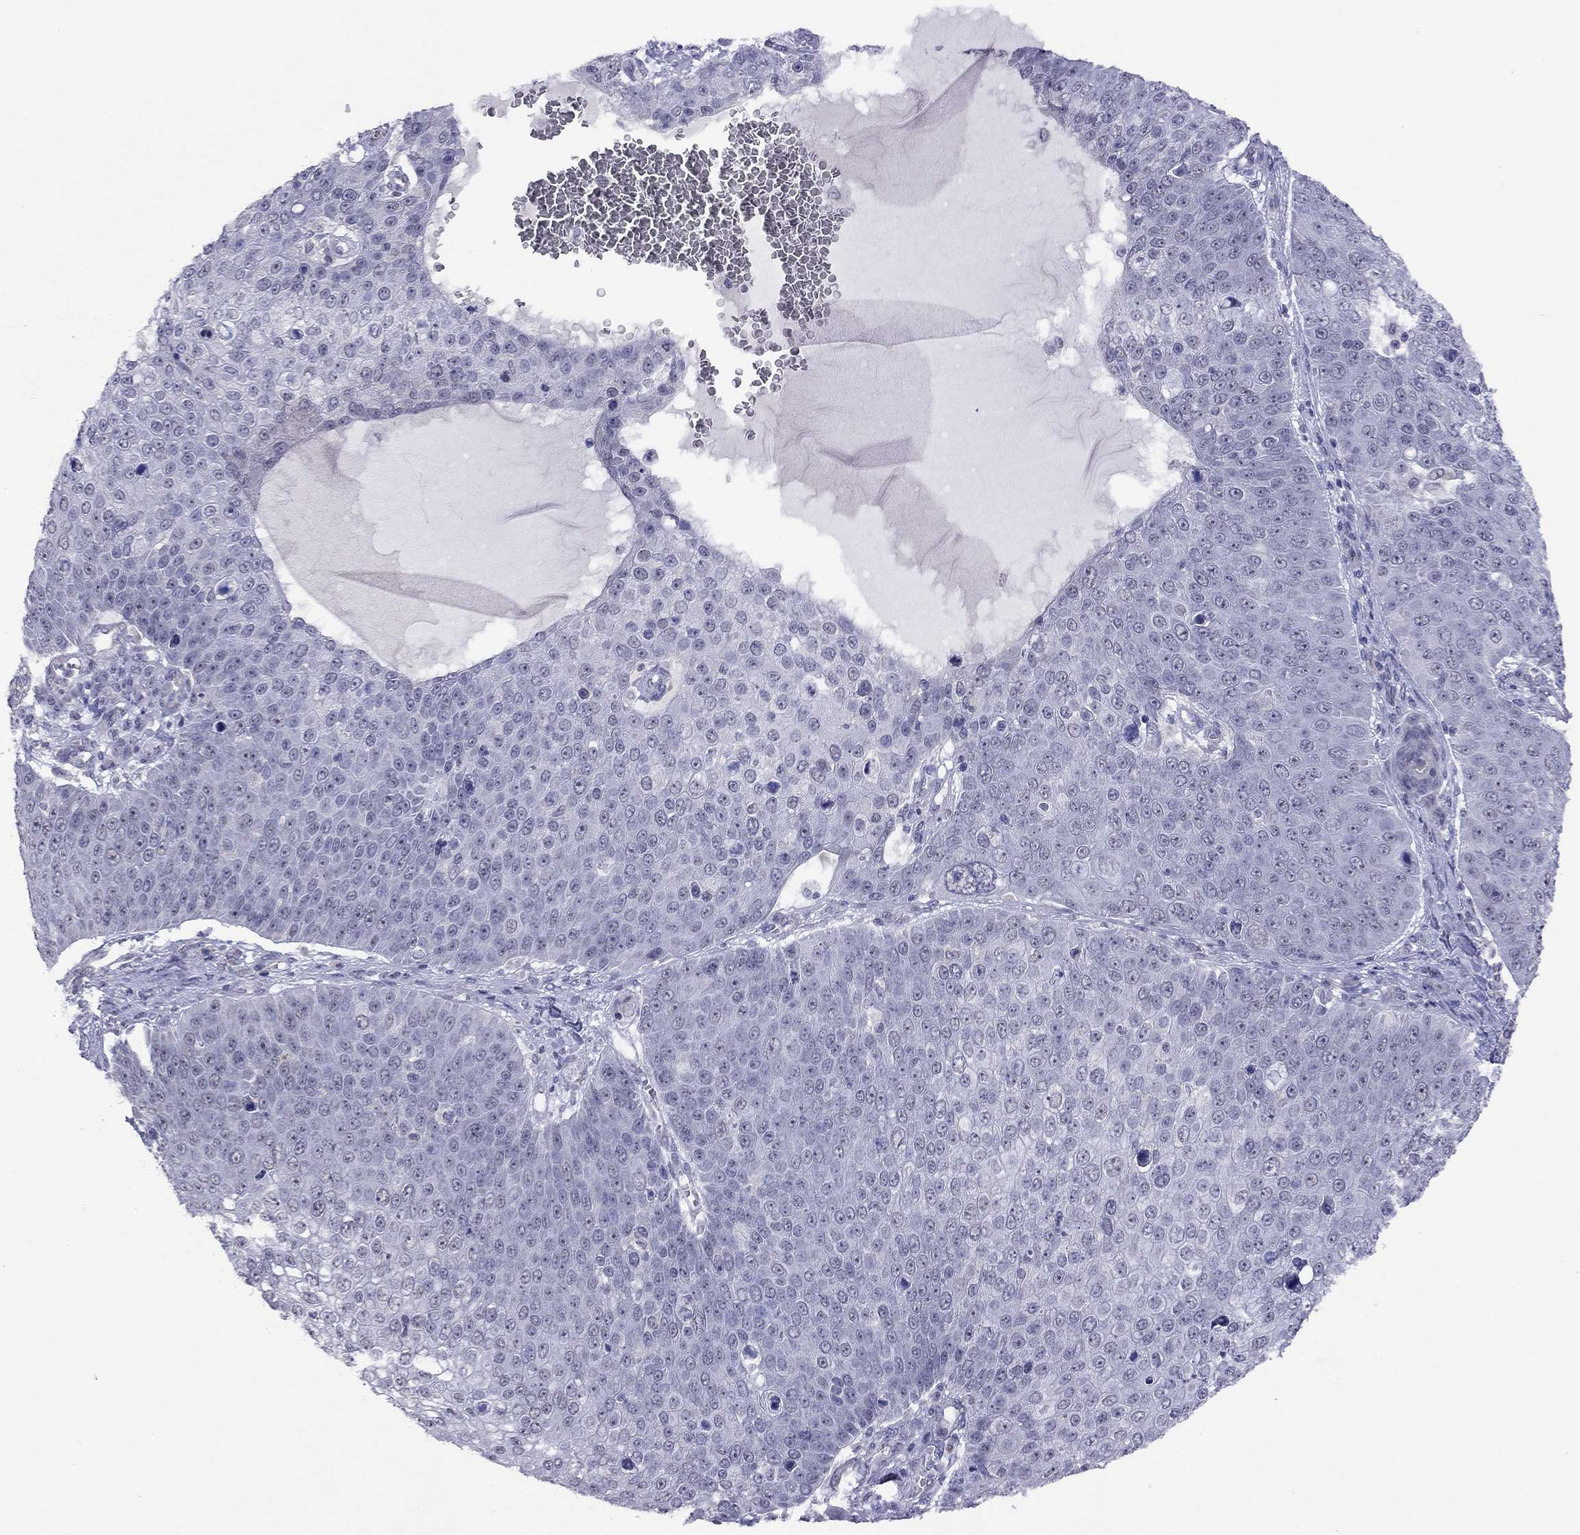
{"staining": {"intensity": "negative", "quantity": "none", "location": "none"}, "tissue": "skin cancer", "cell_type": "Tumor cells", "image_type": "cancer", "snomed": [{"axis": "morphology", "description": "Squamous cell carcinoma, NOS"}, {"axis": "topography", "description": "Skin"}], "caption": "Micrograph shows no protein staining in tumor cells of skin cancer (squamous cell carcinoma) tissue. (DAB (3,3'-diaminobenzidine) immunohistochemistry with hematoxylin counter stain).", "gene": "HES5", "patient": {"sex": "male", "age": 71}}